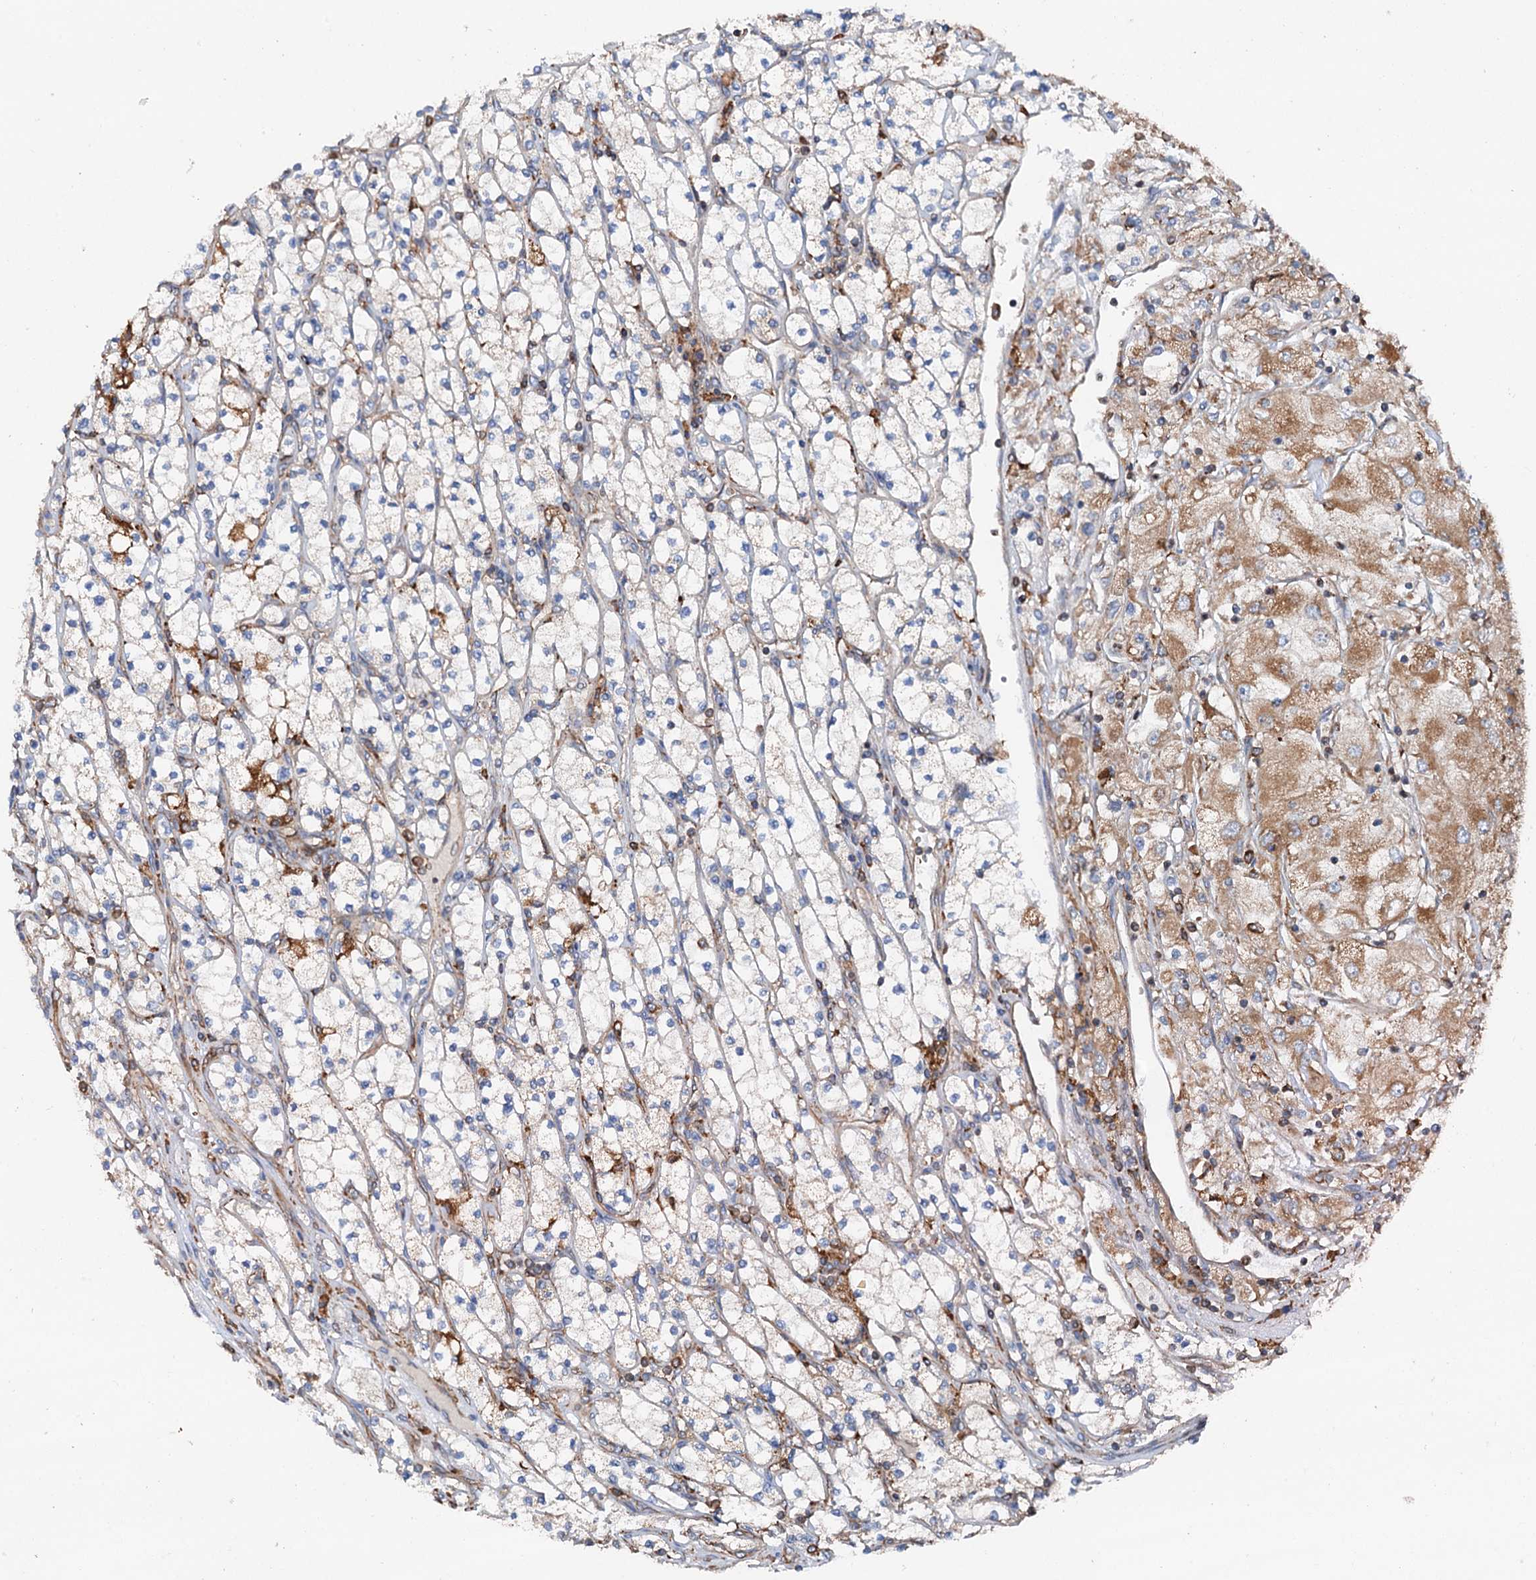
{"staining": {"intensity": "moderate", "quantity": "<25%", "location": "cytoplasmic/membranous"}, "tissue": "renal cancer", "cell_type": "Tumor cells", "image_type": "cancer", "snomed": [{"axis": "morphology", "description": "Adenocarcinoma, NOS"}, {"axis": "topography", "description": "Kidney"}], "caption": "A brown stain labels moderate cytoplasmic/membranous expression of a protein in renal cancer tumor cells.", "gene": "ERP29", "patient": {"sex": "male", "age": 80}}